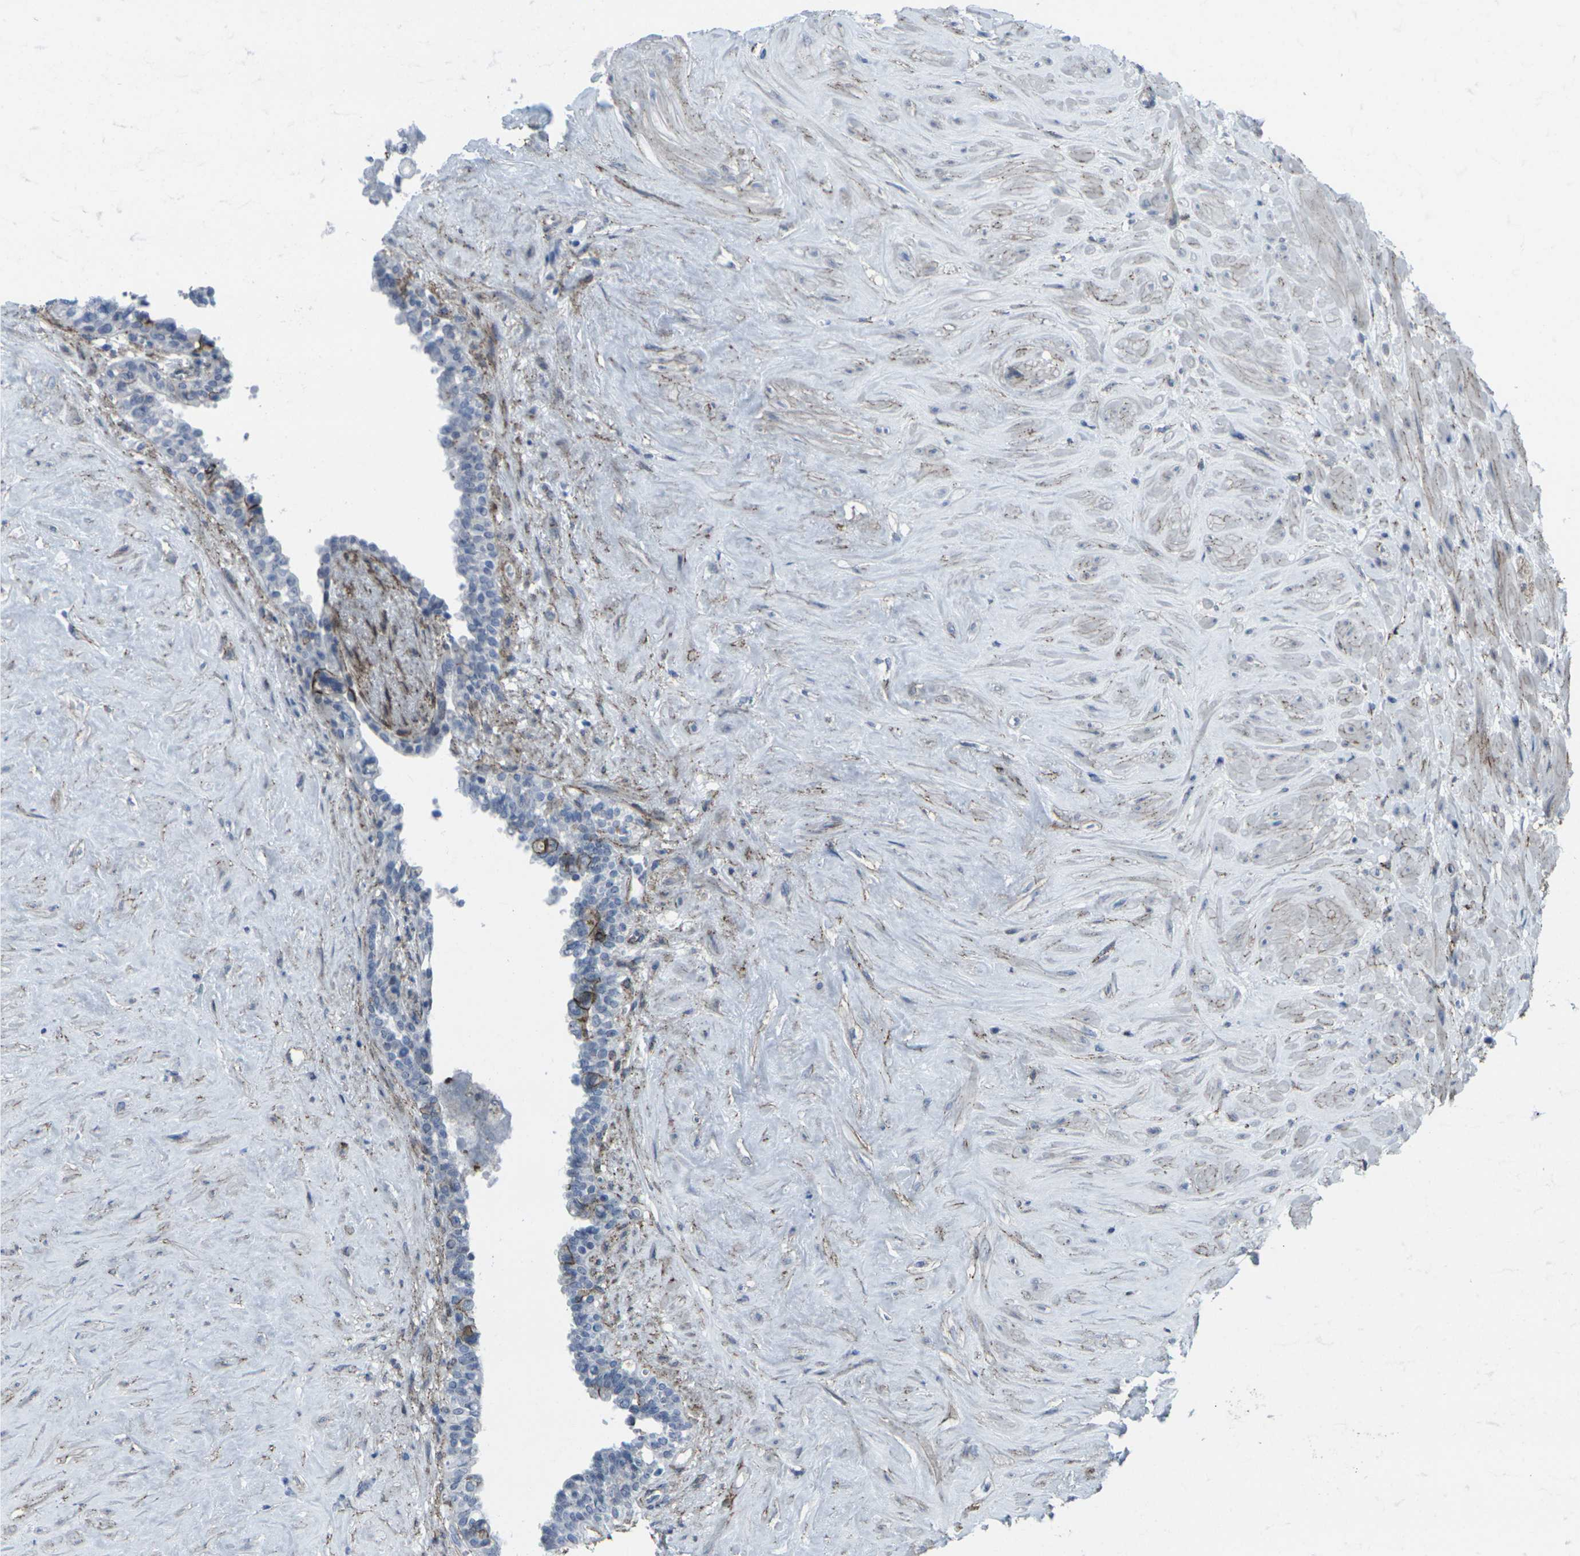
{"staining": {"intensity": "negative", "quantity": "none", "location": "none"}, "tissue": "seminal vesicle", "cell_type": "Glandular cells", "image_type": "normal", "snomed": [{"axis": "morphology", "description": "Normal tissue, NOS"}, {"axis": "topography", "description": "Seminal veicle"}], "caption": "High magnification brightfield microscopy of normal seminal vesicle stained with DAB (3,3'-diaminobenzidine) (brown) and counterstained with hematoxylin (blue): glandular cells show no significant staining.", "gene": "CDH11", "patient": {"sex": "male", "age": 63}}